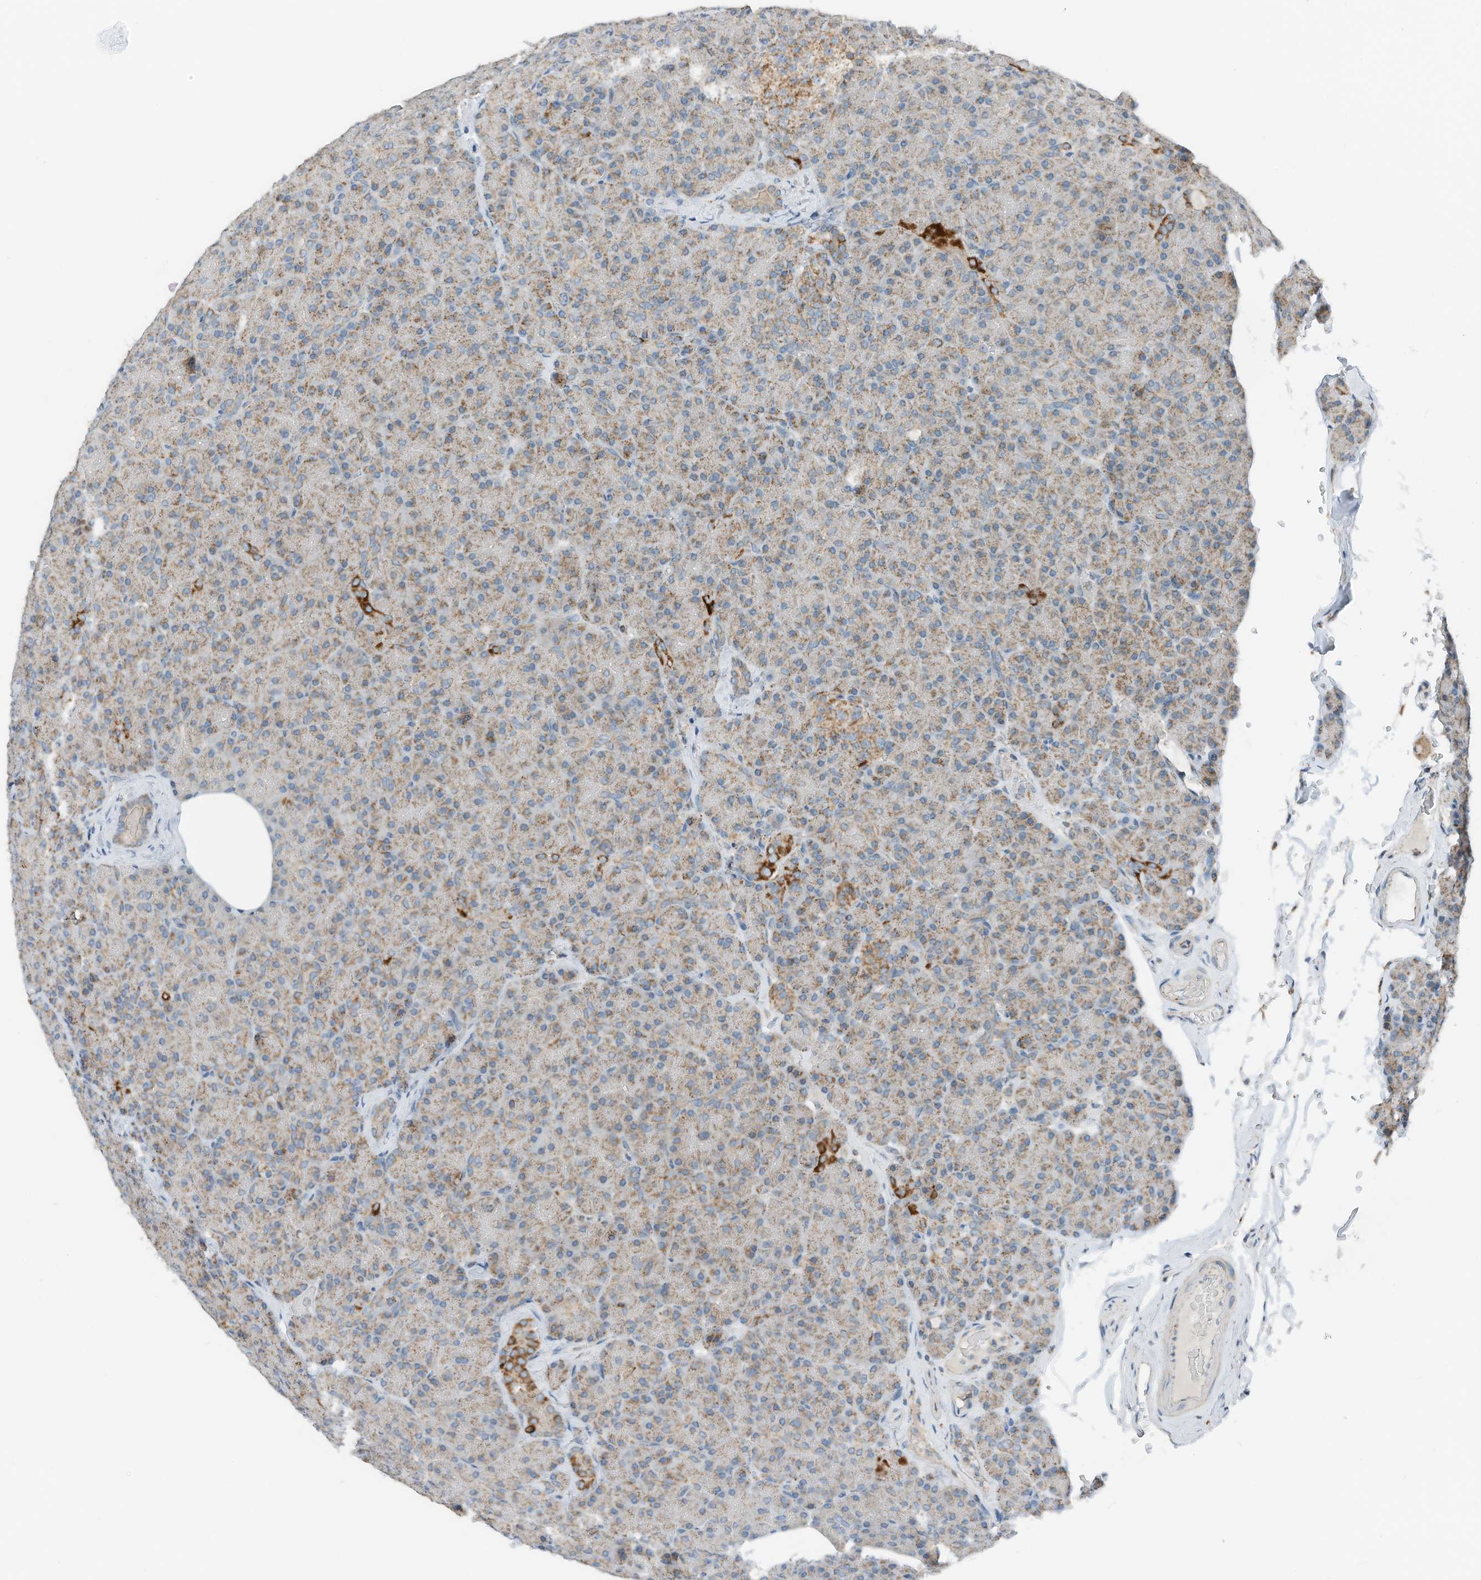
{"staining": {"intensity": "weak", "quantity": ">75%", "location": "cytoplasmic/membranous"}, "tissue": "pancreas", "cell_type": "Exocrine glandular cells", "image_type": "normal", "snomed": [{"axis": "morphology", "description": "Normal tissue, NOS"}, {"axis": "topography", "description": "Pancreas"}], "caption": "A photomicrograph showing weak cytoplasmic/membranous expression in about >75% of exocrine glandular cells in normal pancreas, as visualized by brown immunohistochemical staining.", "gene": "RMND1", "patient": {"sex": "female", "age": 43}}